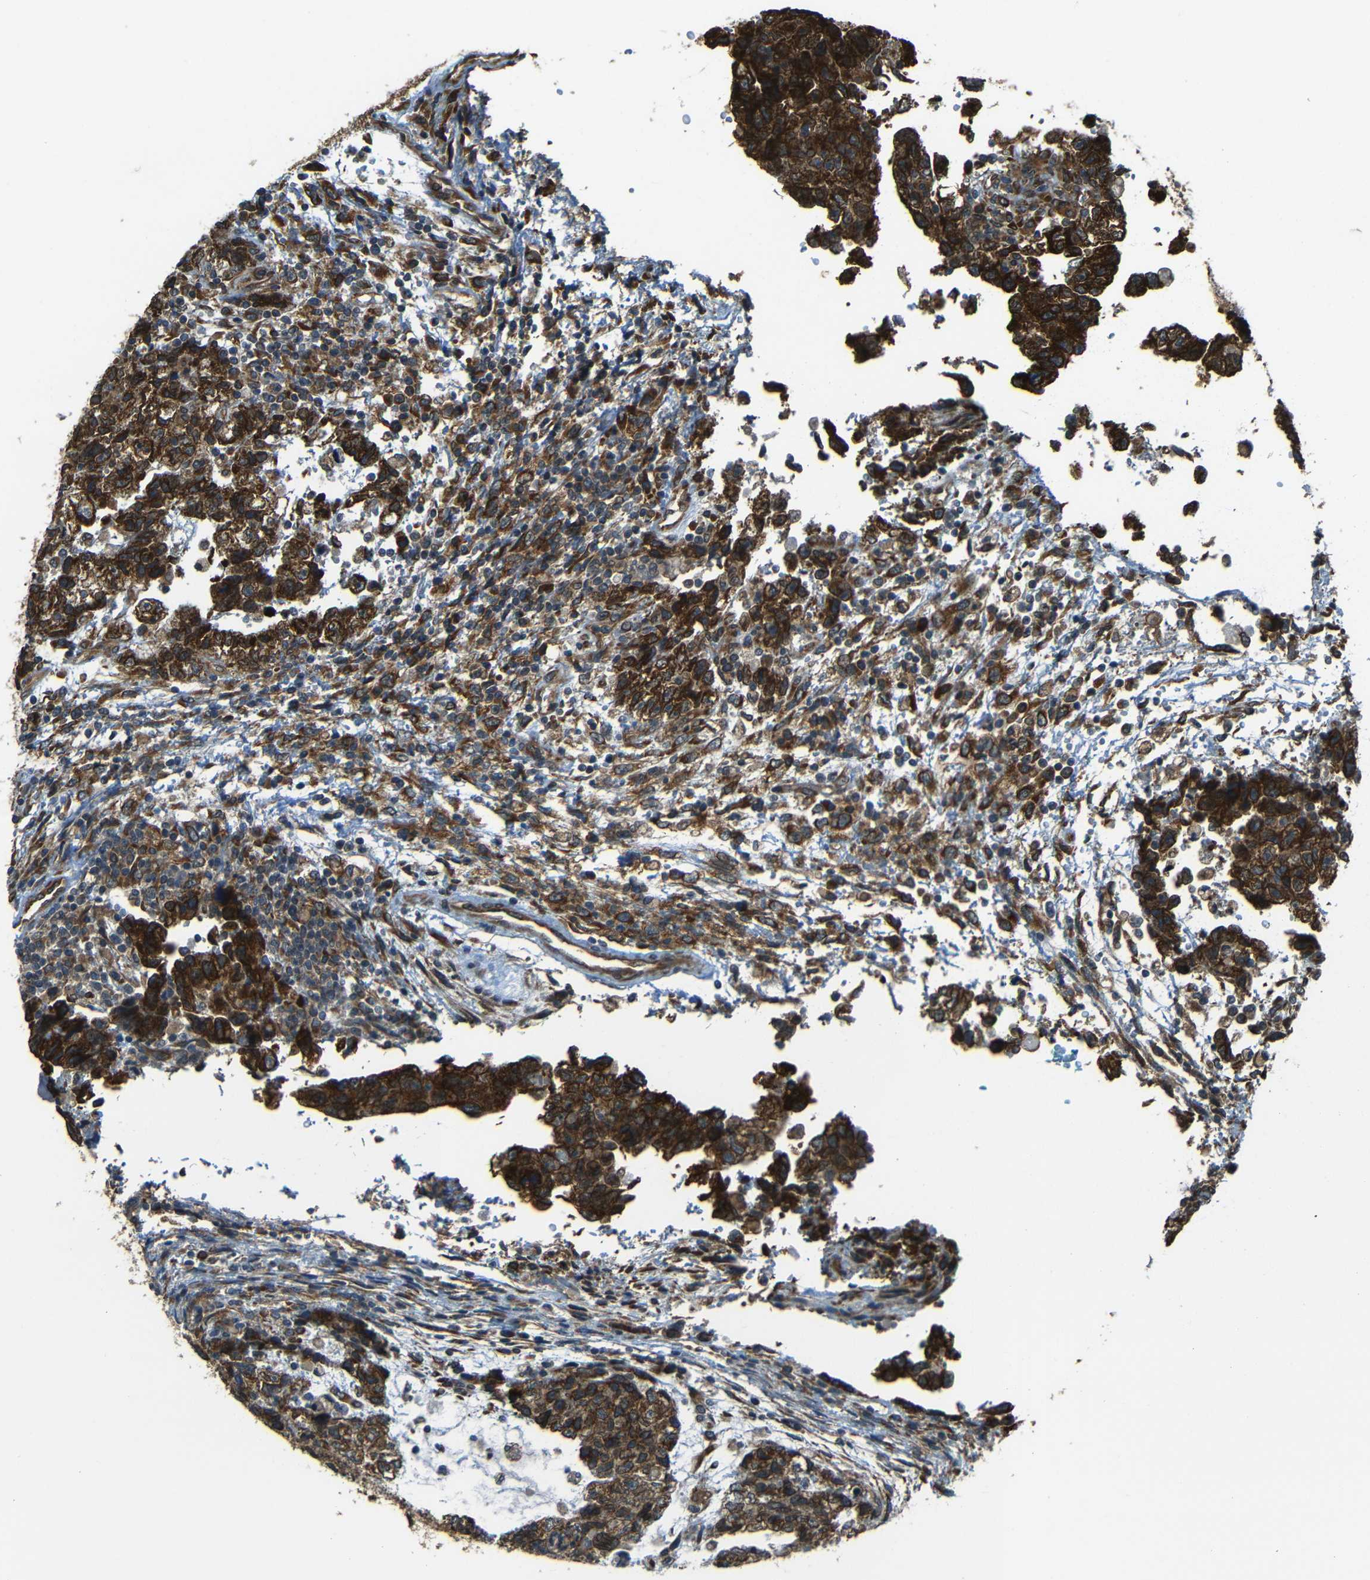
{"staining": {"intensity": "strong", "quantity": ">75%", "location": "cytoplasmic/membranous"}, "tissue": "testis cancer", "cell_type": "Tumor cells", "image_type": "cancer", "snomed": [{"axis": "morphology", "description": "Carcinoma, Embryonal, NOS"}, {"axis": "topography", "description": "Testis"}], "caption": "A high amount of strong cytoplasmic/membranous staining is seen in about >75% of tumor cells in testis cancer (embryonal carcinoma) tissue.", "gene": "VAPB", "patient": {"sex": "male", "age": 36}}